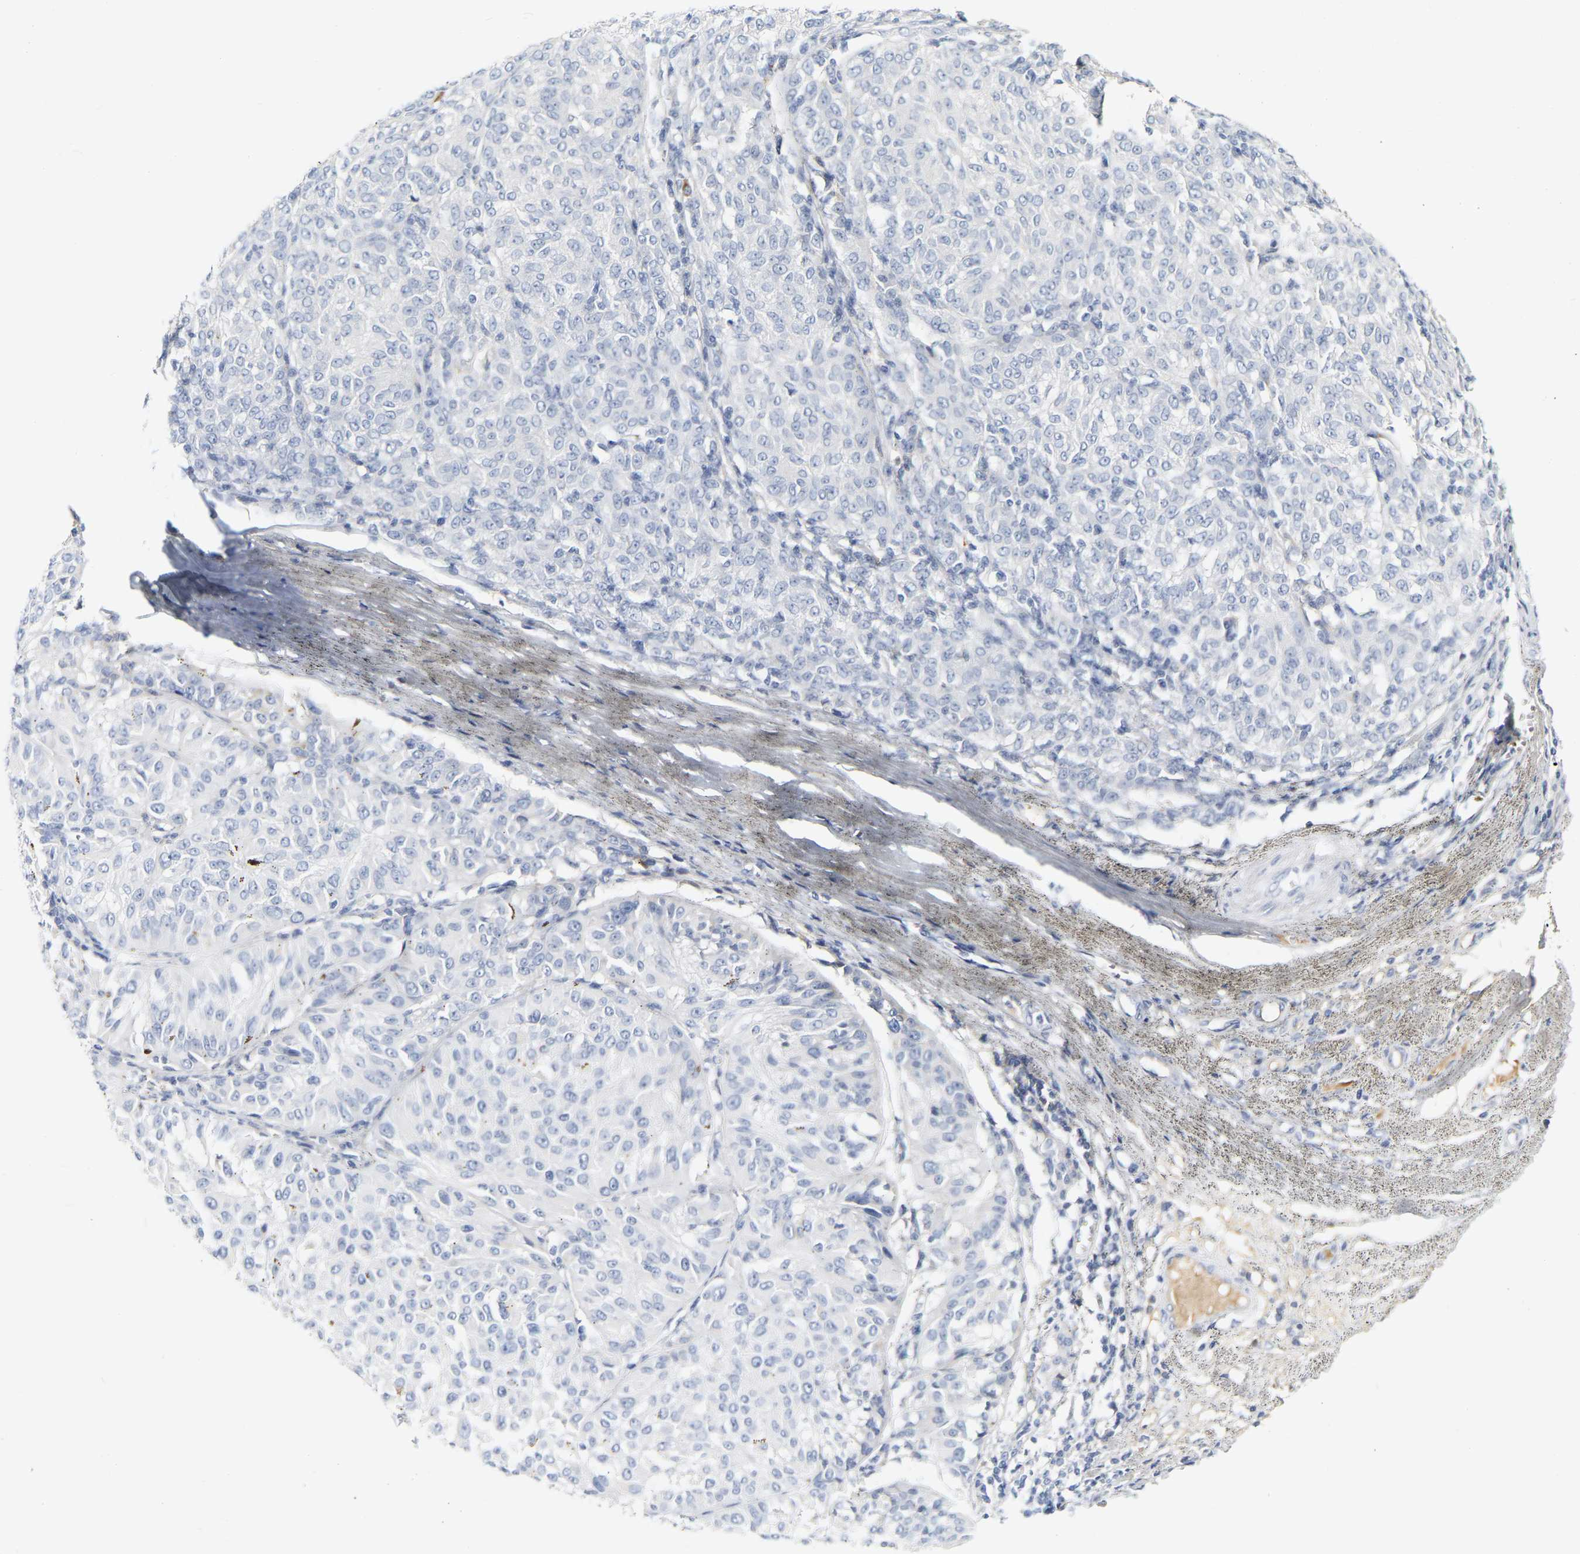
{"staining": {"intensity": "negative", "quantity": "none", "location": "none"}, "tissue": "melanoma", "cell_type": "Tumor cells", "image_type": "cancer", "snomed": [{"axis": "morphology", "description": "Malignant melanoma, NOS"}, {"axis": "topography", "description": "Skin"}], "caption": "A high-resolution micrograph shows IHC staining of malignant melanoma, which exhibits no significant positivity in tumor cells. (DAB (3,3'-diaminobenzidine) immunohistochemistry with hematoxylin counter stain).", "gene": "GNAS", "patient": {"sex": "female", "age": 72}}